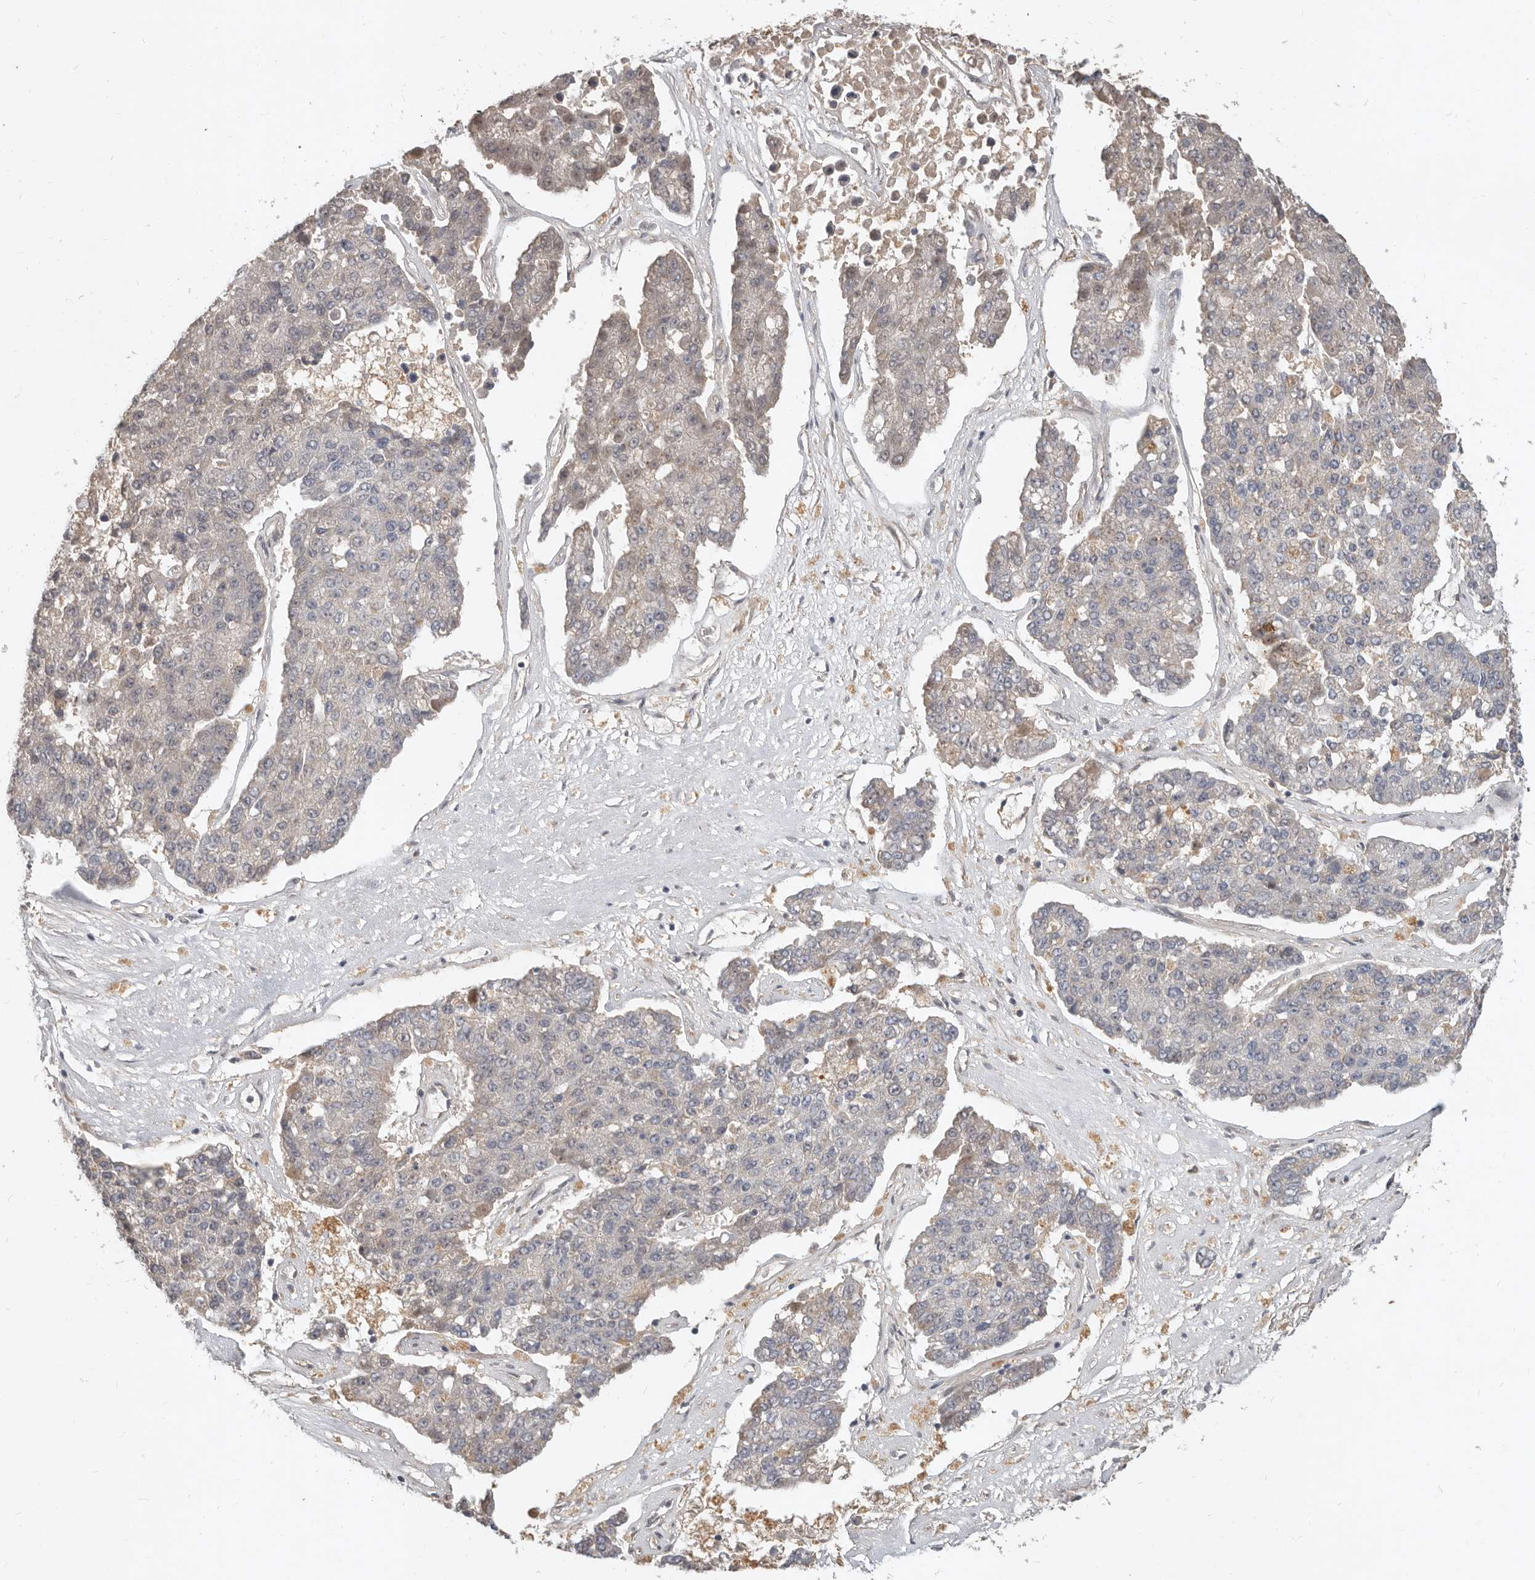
{"staining": {"intensity": "negative", "quantity": "none", "location": "none"}, "tissue": "pancreatic cancer", "cell_type": "Tumor cells", "image_type": "cancer", "snomed": [{"axis": "morphology", "description": "Adenocarcinoma, NOS"}, {"axis": "topography", "description": "Pancreas"}], "caption": "Immunohistochemistry (IHC) photomicrograph of pancreatic adenocarcinoma stained for a protein (brown), which displays no expression in tumor cells. Brightfield microscopy of immunohistochemistry stained with DAB (brown) and hematoxylin (blue), captured at high magnification.", "gene": "MICALL2", "patient": {"sex": "male", "age": 50}}